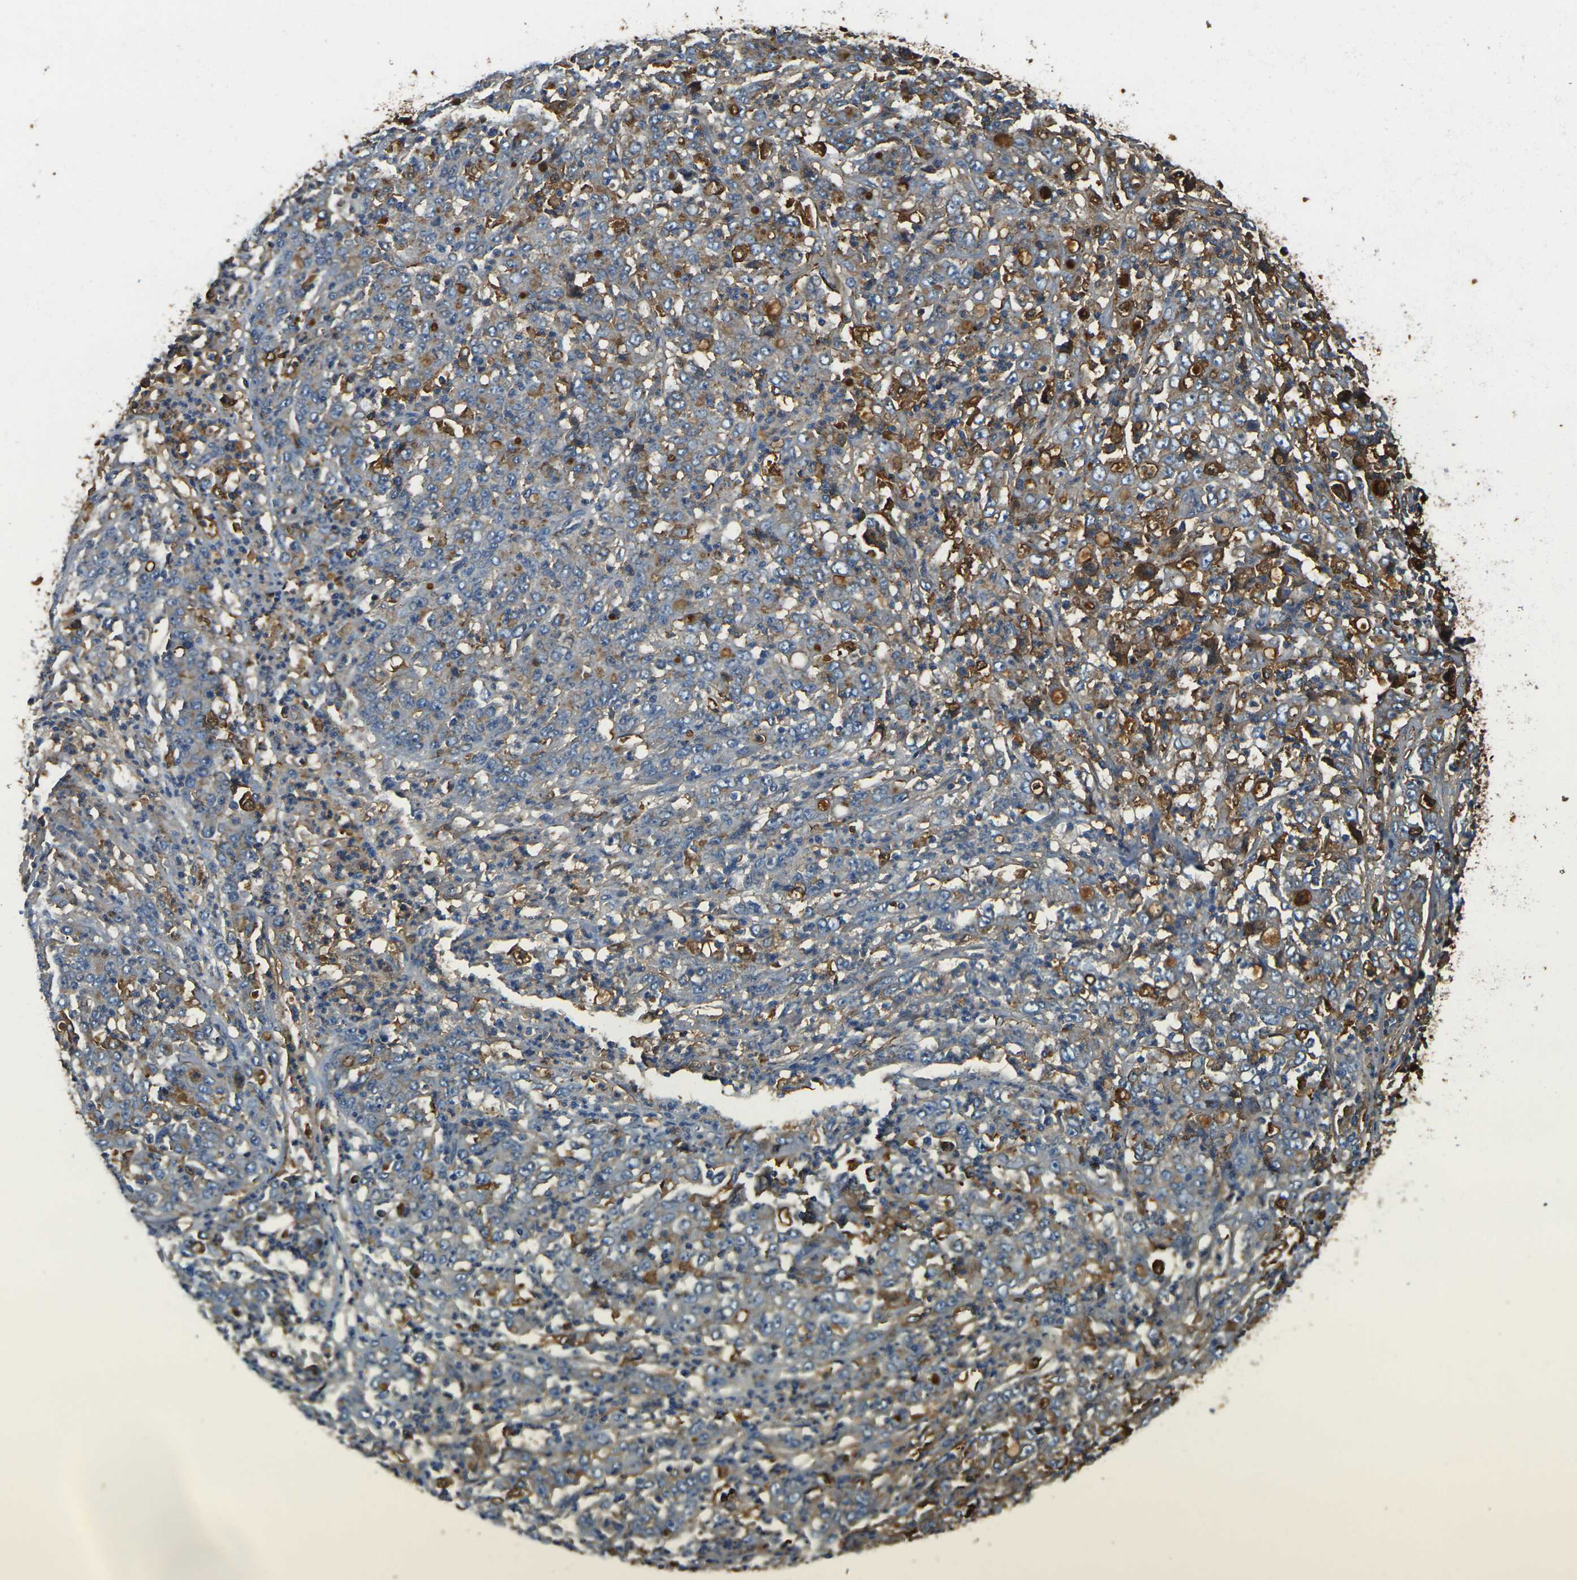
{"staining": {"intensity": "moderate", "quantity": "<25%", "location": "cytoplasmic/membranous"}, "tissue": "stomach cancer", "cell_type": "Tumor cells", "image_type": "cancer", "snomed": [{"axis": "morphology", "description": "Adenocarcinoma, NOS"}, {"axis": "topography", "description": "Stomach, lower"}], "caption": "A brown stain shows moderate cytoplasmic/membranous staining of a protein in human adenocarcinoma (stomach) tumor cells. (Stains: DAB in brown, nuclei in blue, Microscopy: brightfield microscopy at high magnification).", "gene": "PLCD1", "patient": {"sex": "female", "age": 71}}